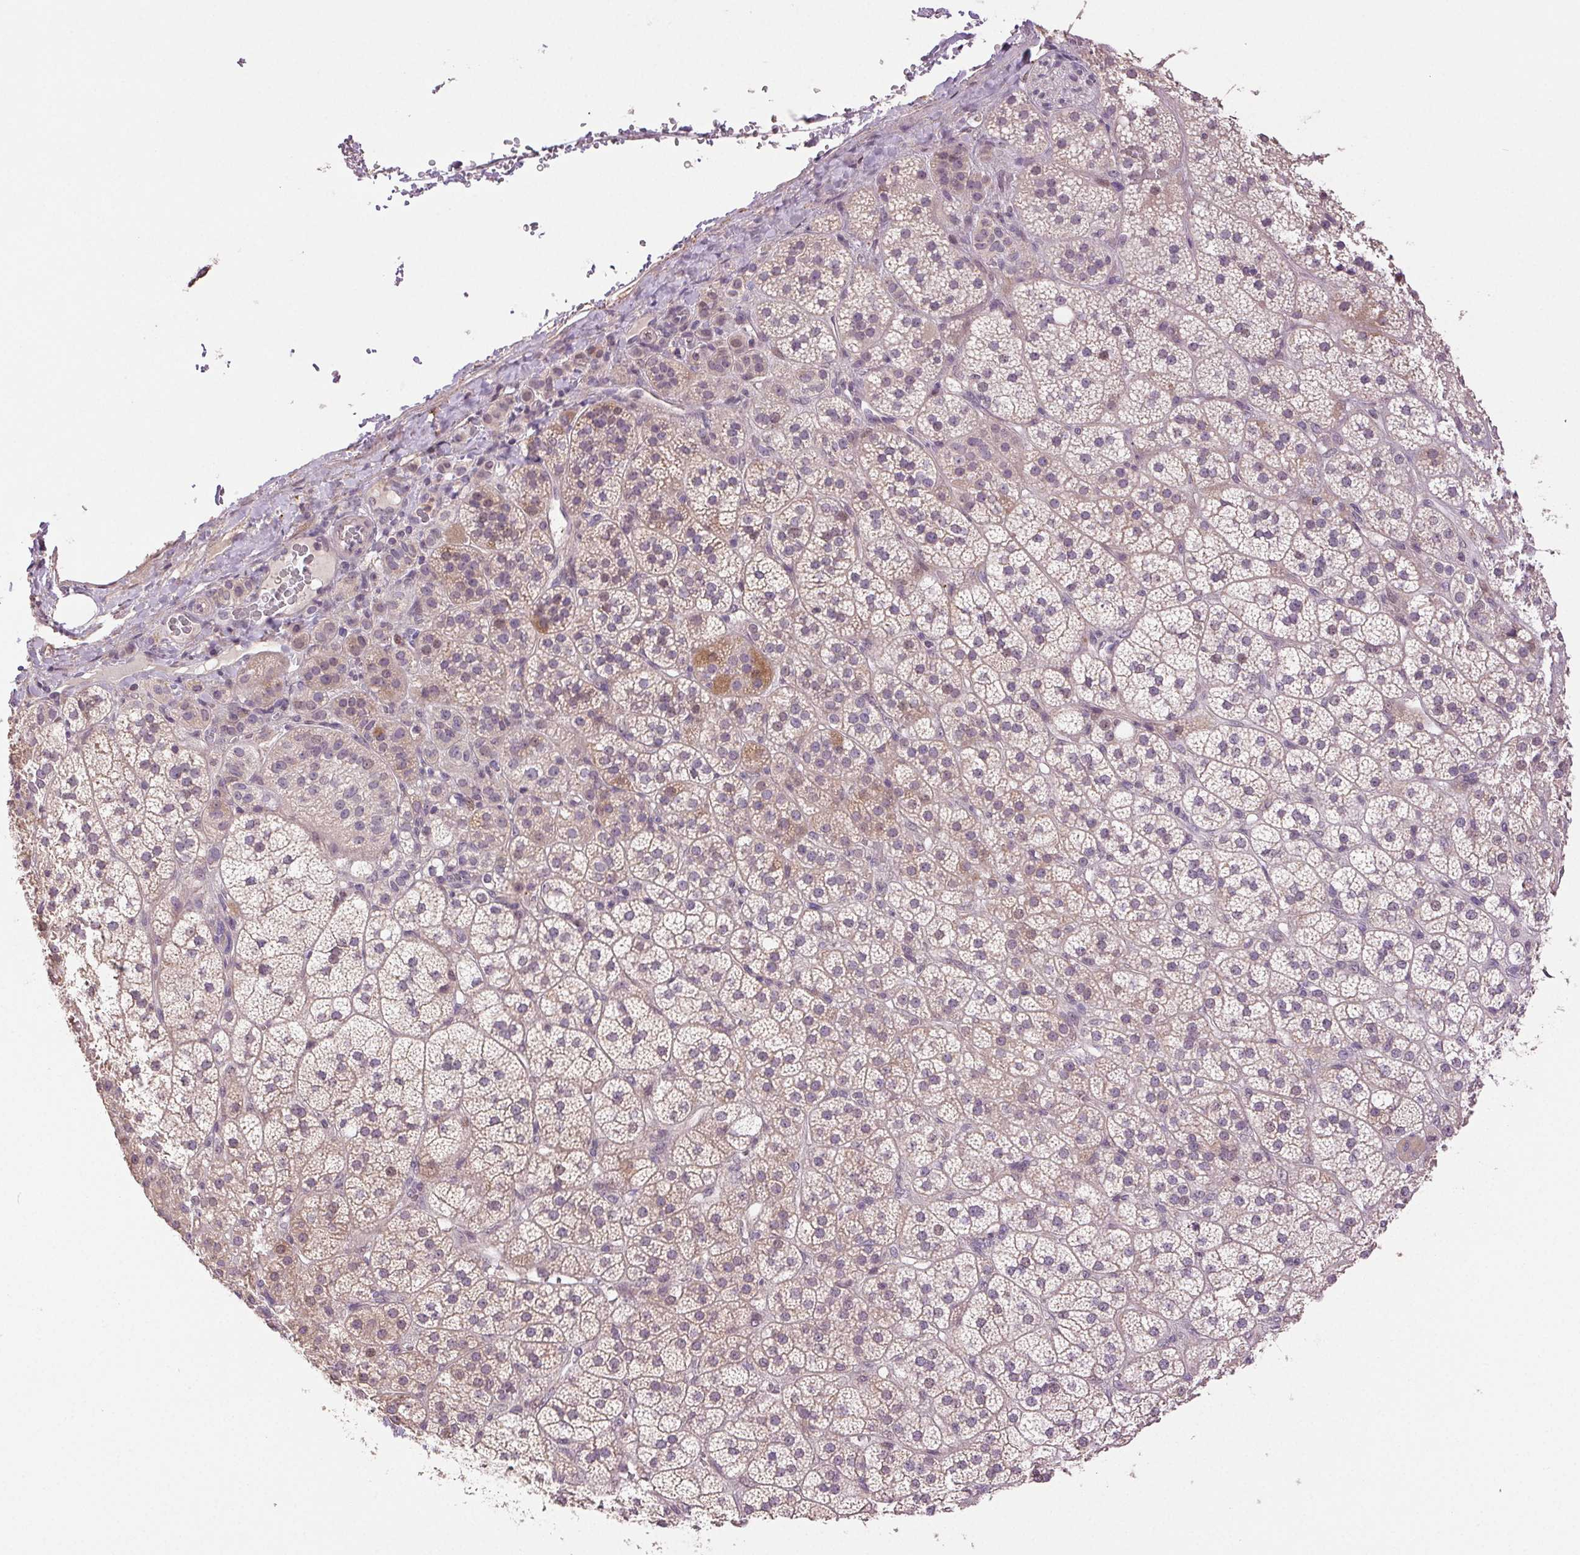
{"staining": {"intensity": "weak", "quantity": "25%-75%", "location": "cytoplasmic/membranous,nuclear"}, "tissue": "adrenal gland", "cell_type": "Glandular cells", "image_type": "normal", "snomed": [{"axis": "morphology", "description": "Normal tissue, NOS"}, {"axis": "topography", "description": "Adrenal gland"}], "caption": "Brown immunohistochemical staining in unremarkable adrenal gland reveals weak cytoplasmic/membranous,nuclear expression in about 25%-75% of glandular cells.", "gene": "TMEM253", "patient": {"sex": "female", "age": 60}}